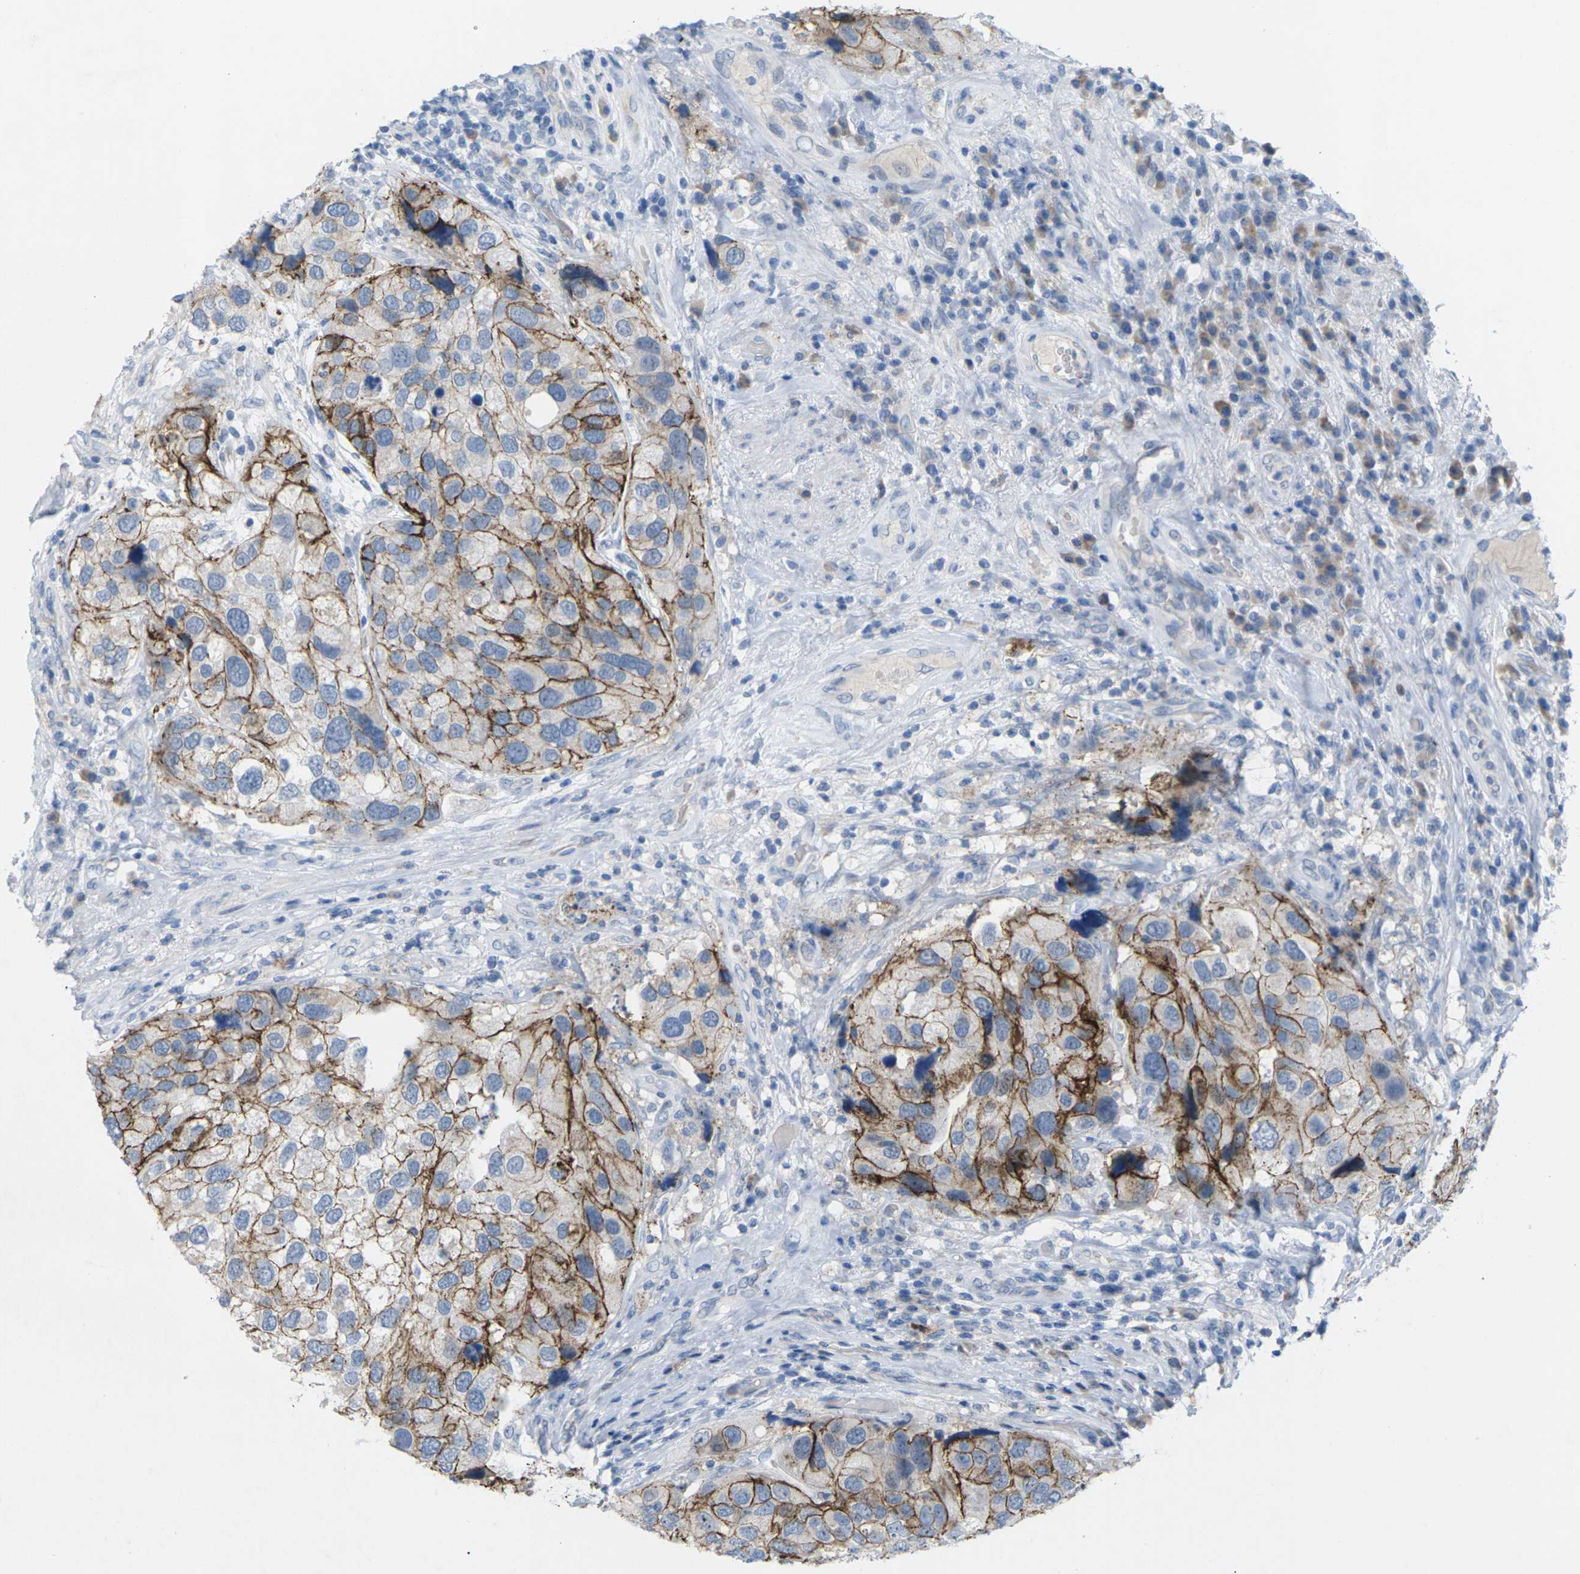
{"staining": {"intensity": "moderate", "quantity": ">75%", "location": "cytoplasmic/membranous"}, "tissue": "urothelial cancer", "cell_type": "Tumor cells", "image_type": "cancer", "snomed": [{"axis": "morphology", "description": "Urothelial carcinoma, High grade"}, {"axis": "topography", "description": "Urinary bladder"}], "caption": "Urothelial cancer stained with a protein marker displays moderate staining in tumor cells.", "gene": "CLDN3", "patient": {"sex": "female", "age": 64}}